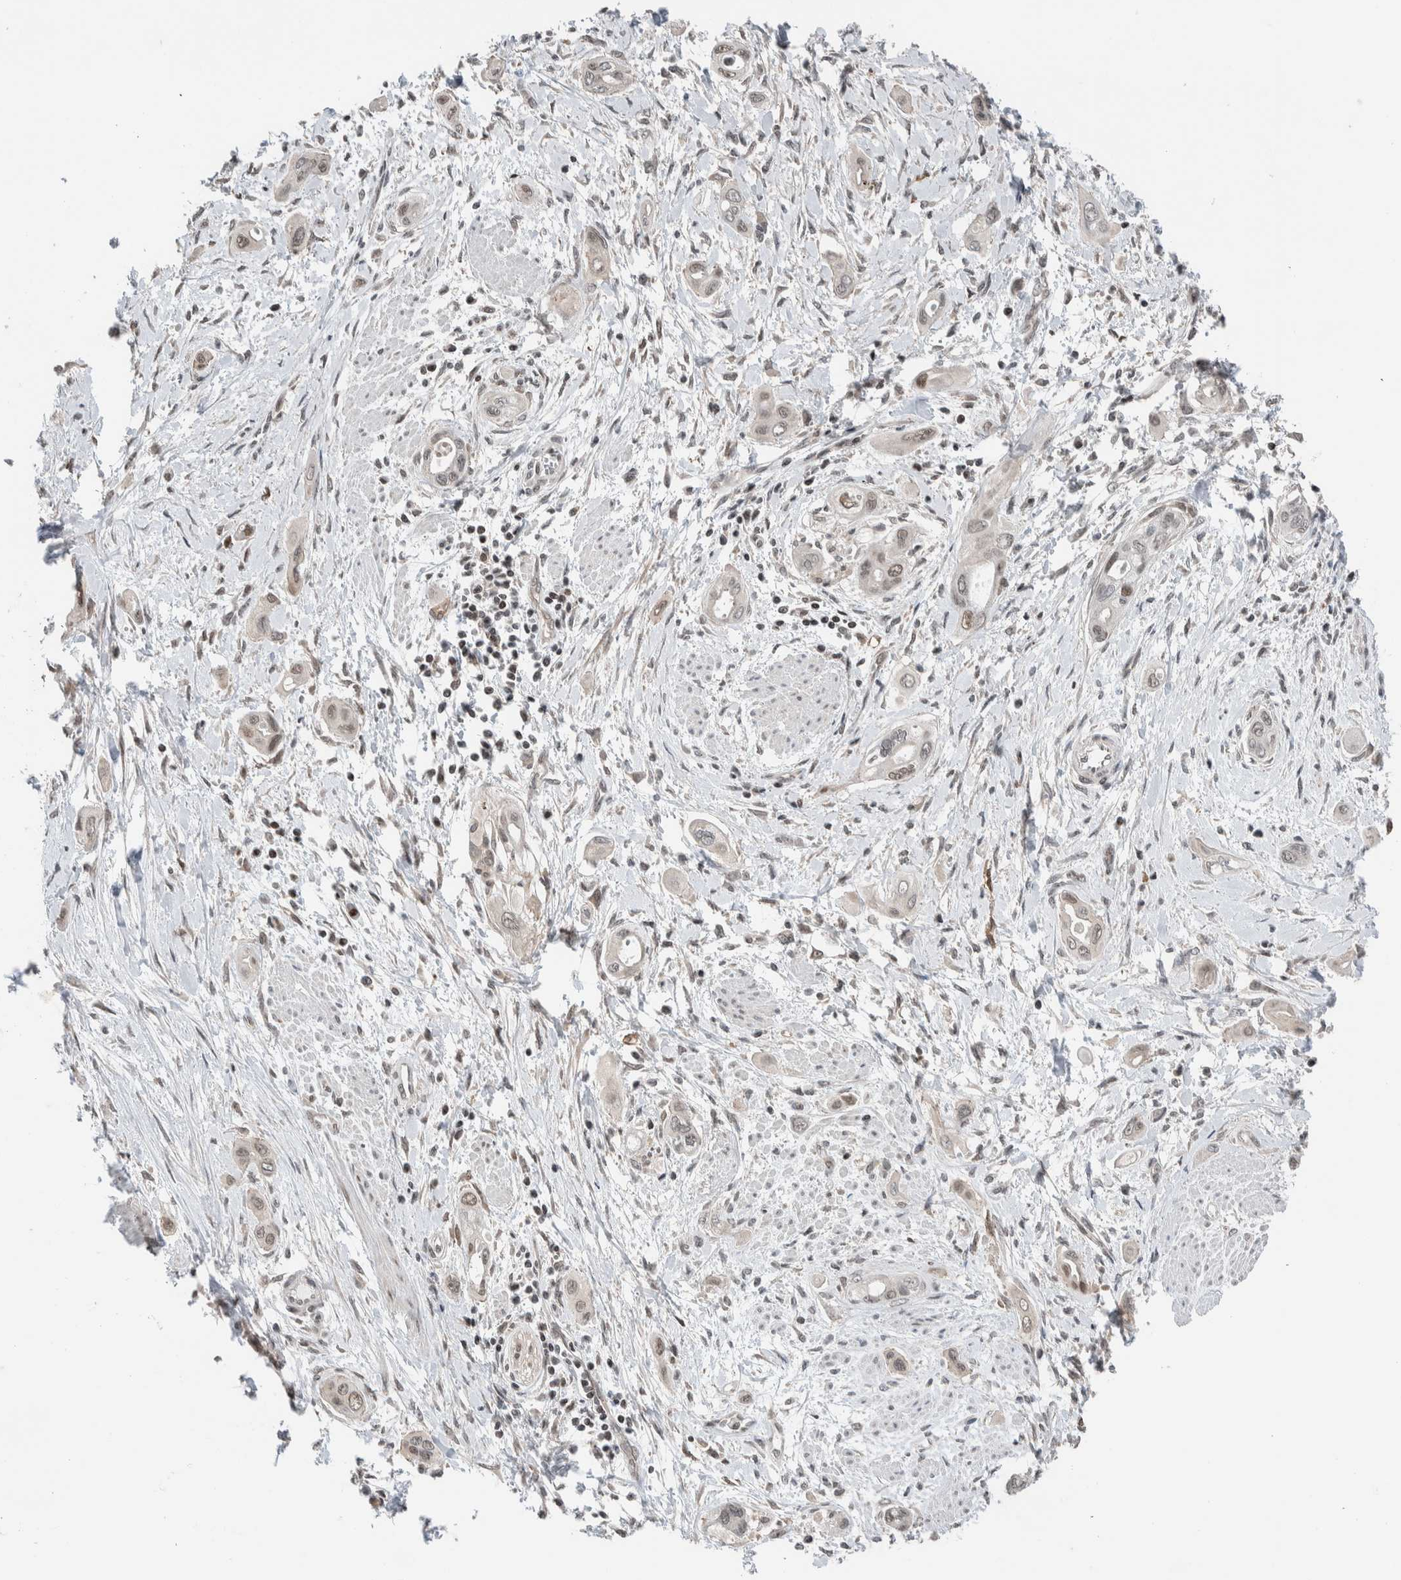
{"staining": {"intensity": "moderate", "quantity": "<25%", "location": "nuclear"}, "tissue": "pancreatic cancer", "cell_type": "Tumor cells", "image_type": "cancer", "snomed": [{"axis": "morphology", "description": "Adenocarcinoma, NOS"}, {"axis": "topography", "description": "Pancreas"}], "caption": "High-power microscopy captured an immunohistochemistry micrograph of pancreatic adenocarcinoma, revealing moderate nuclear expression in about <25% of tumor cells. The protein of interest is shown in brown color, while the nuclei are stained blue.", "gene": "NPLOC4", "patient": {"sex": "male", "age": 59}}